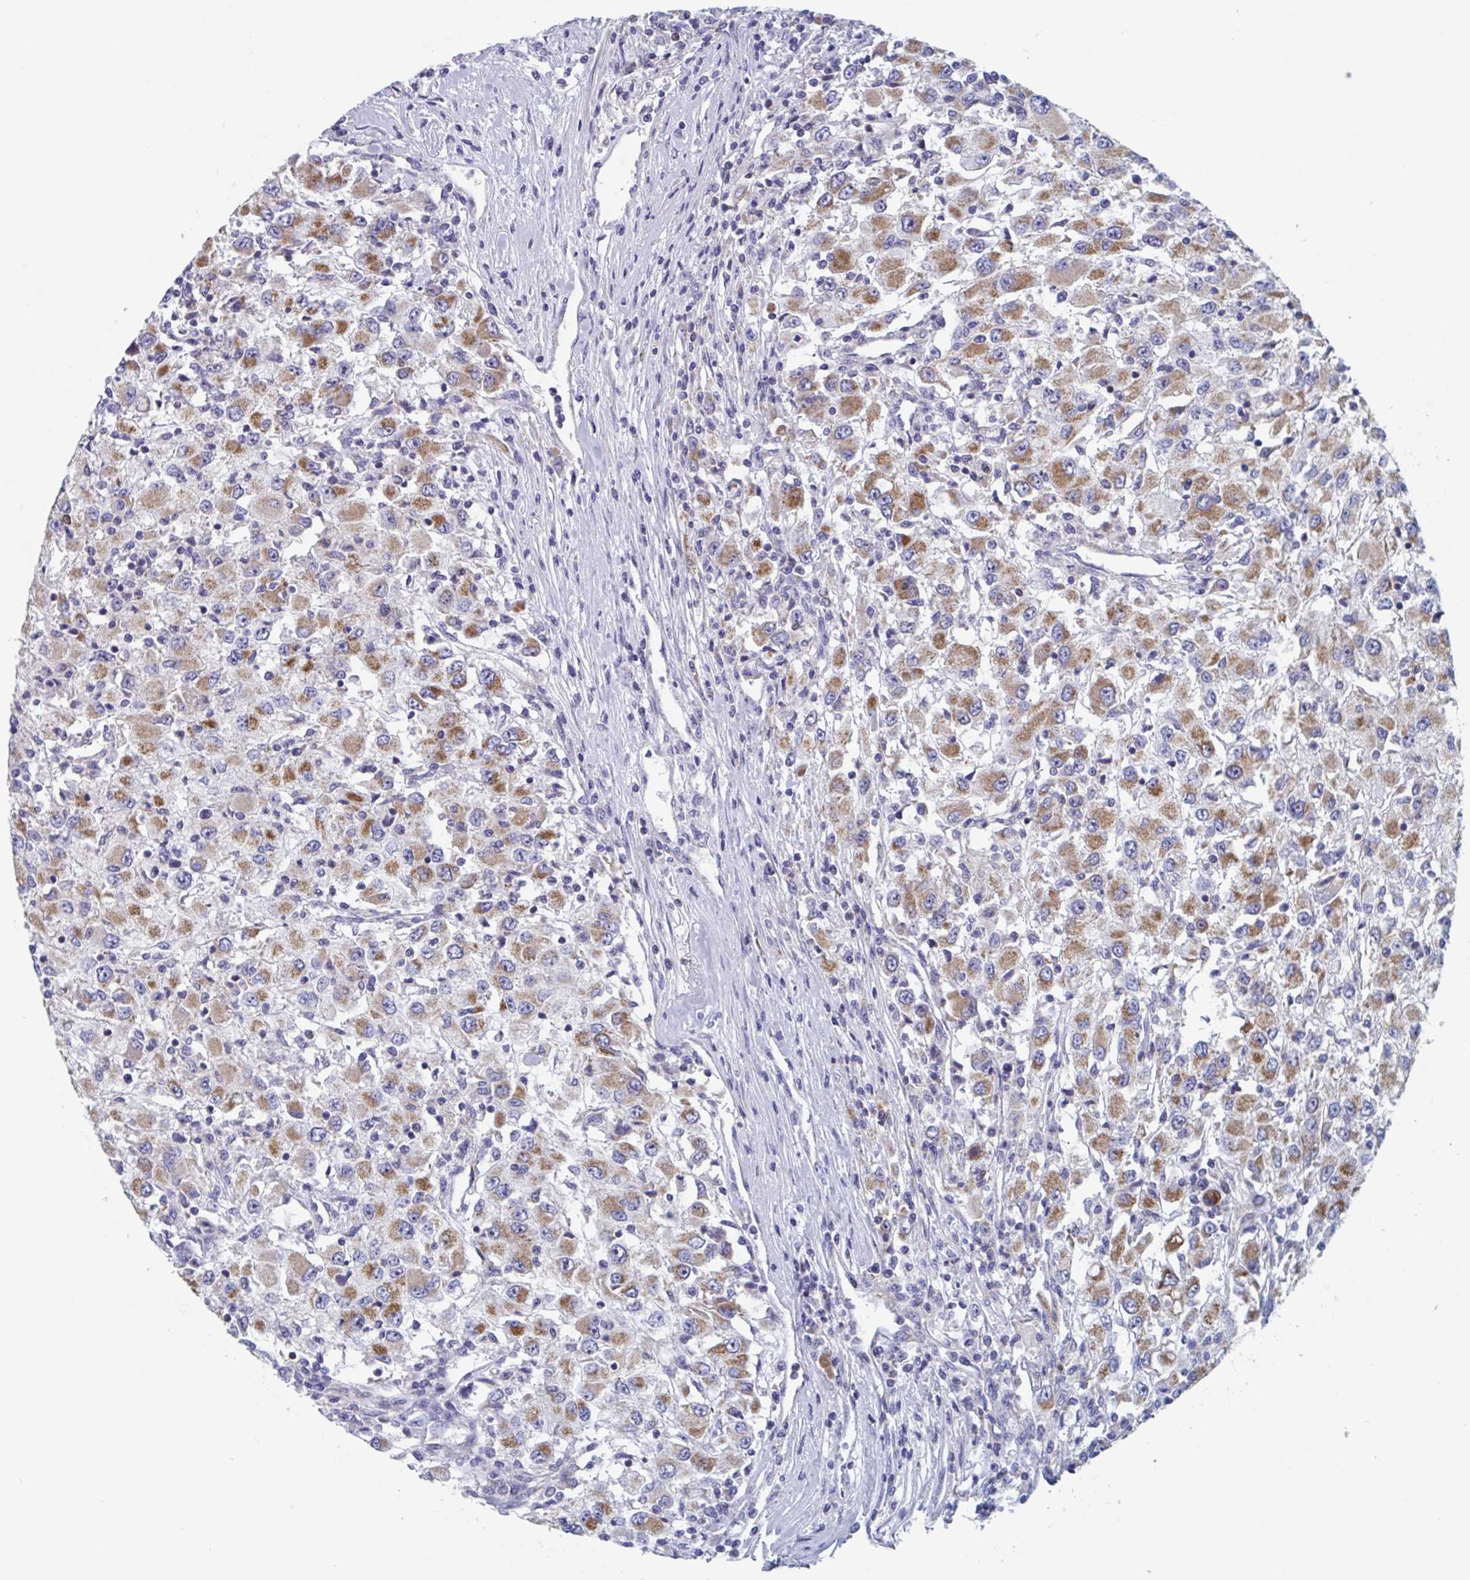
{"staining": {"intensity": "moderate", "quantity": ">75%", "location": "cytoplasmic/membranous"}, "tissue": "renal cancer", "cell_type": "Tumor cells", "image_type": "cancer", "snomed": [{"axis": "morphology", "description": "Adenocarcinoma, NOS"}, {"axis": "topography", "description": "Kidney"}], "caption": "Moderate cytoplasmic/membranous positivity for a protein is present in about >75% of tumor cells of renal adenocarcinoma using IHC.", "gene": "MRPL53", "patient": {"sex": "female", "age": 67}}